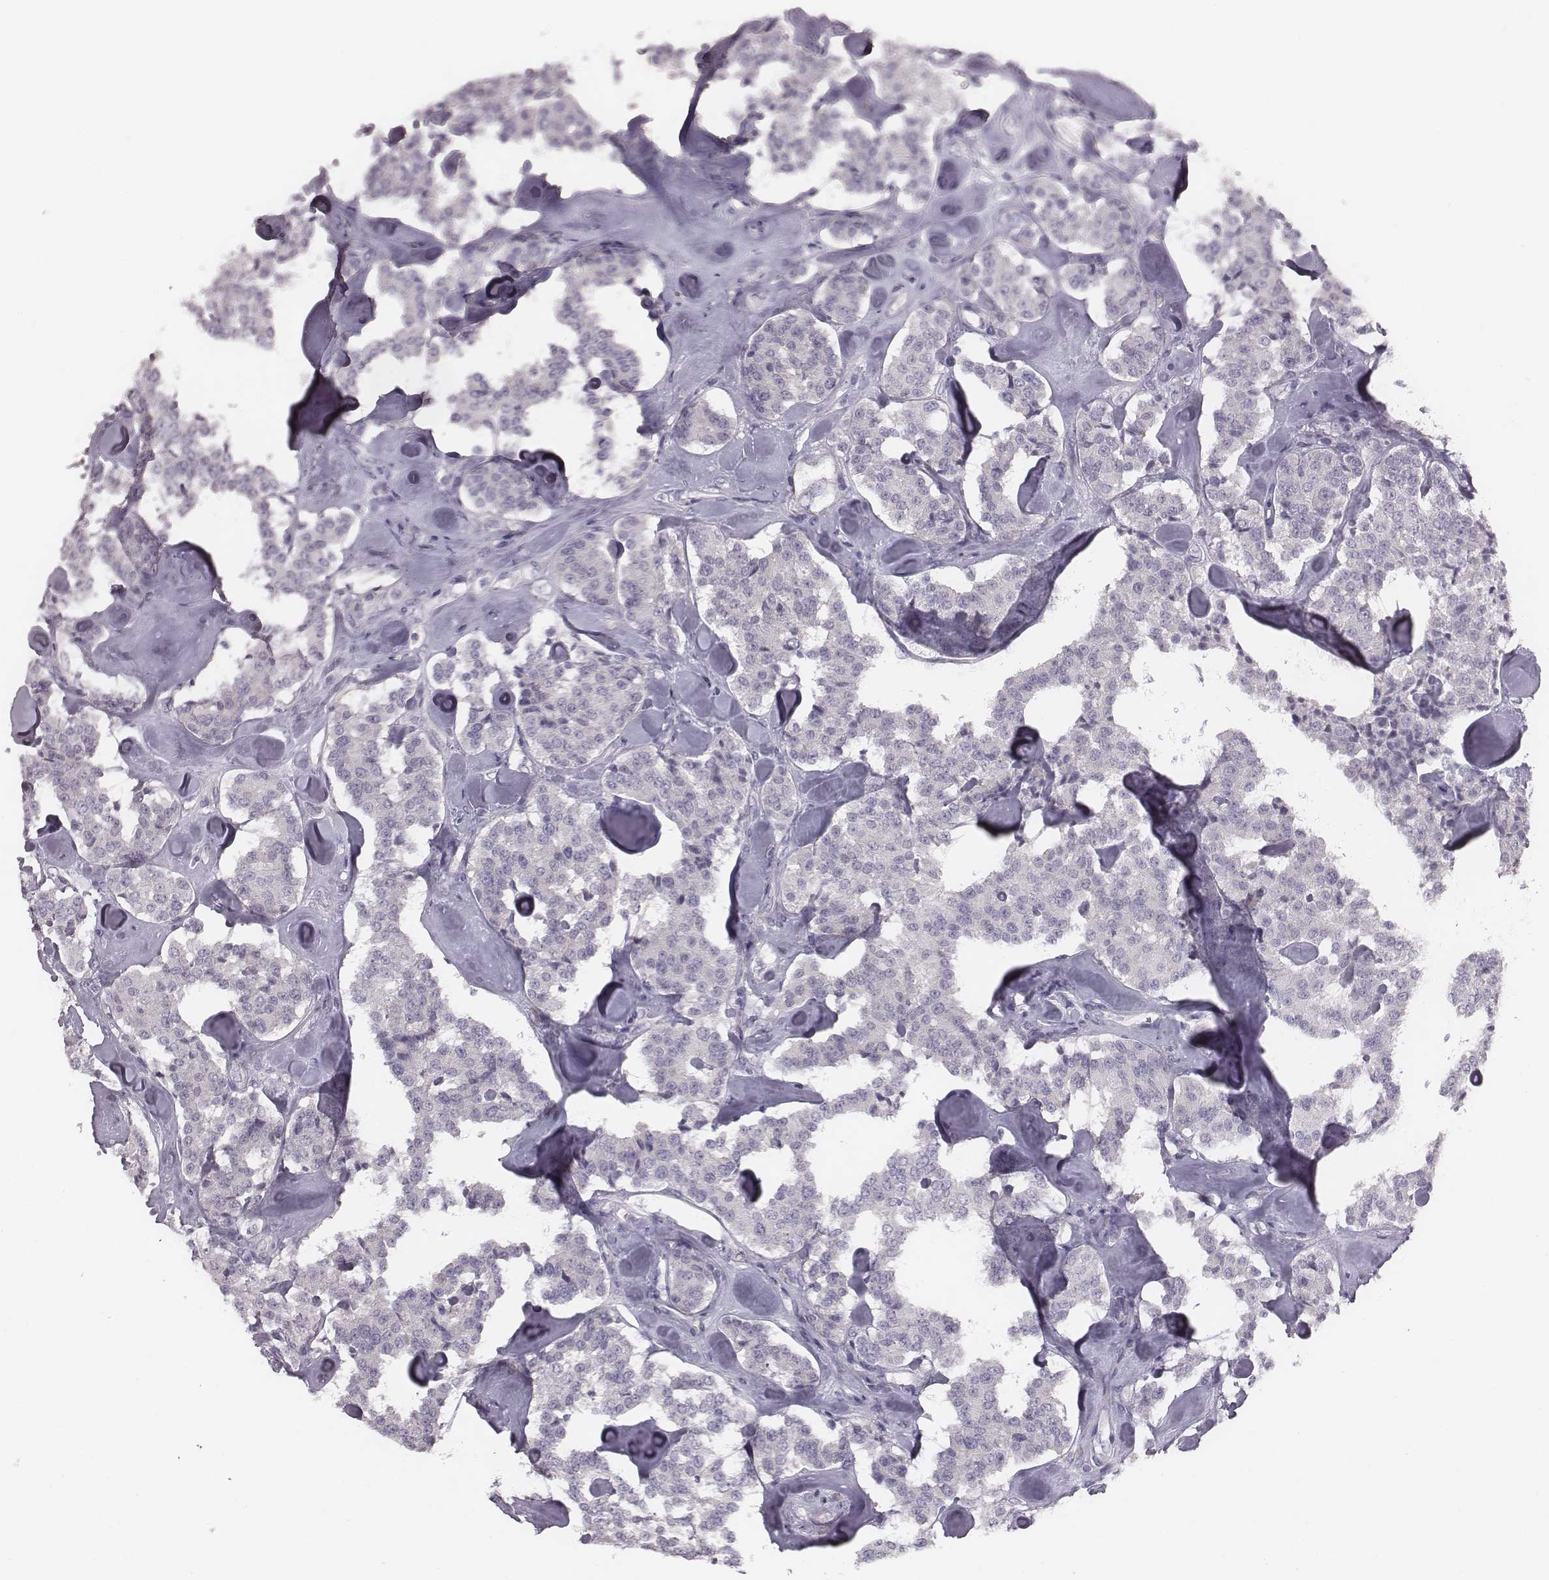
{"staining": {"intensity": "negative", "quantity": "none", "location": "none"}, "tissue": "carcinoid", "cell_type": "Tumor cells", "image_type": "cancer", "snomed": [{"axis": "morphology", "description": "Carcinoid, malignant, NOS"}, {"axis": "topography", "description": "Pancreas"}], "caption": "Carcinoid stained for a protein using IHC exhibits no staining tumor cells.", "gene": "PDE8B", "patient": {"sex": "male", "age": 41}}